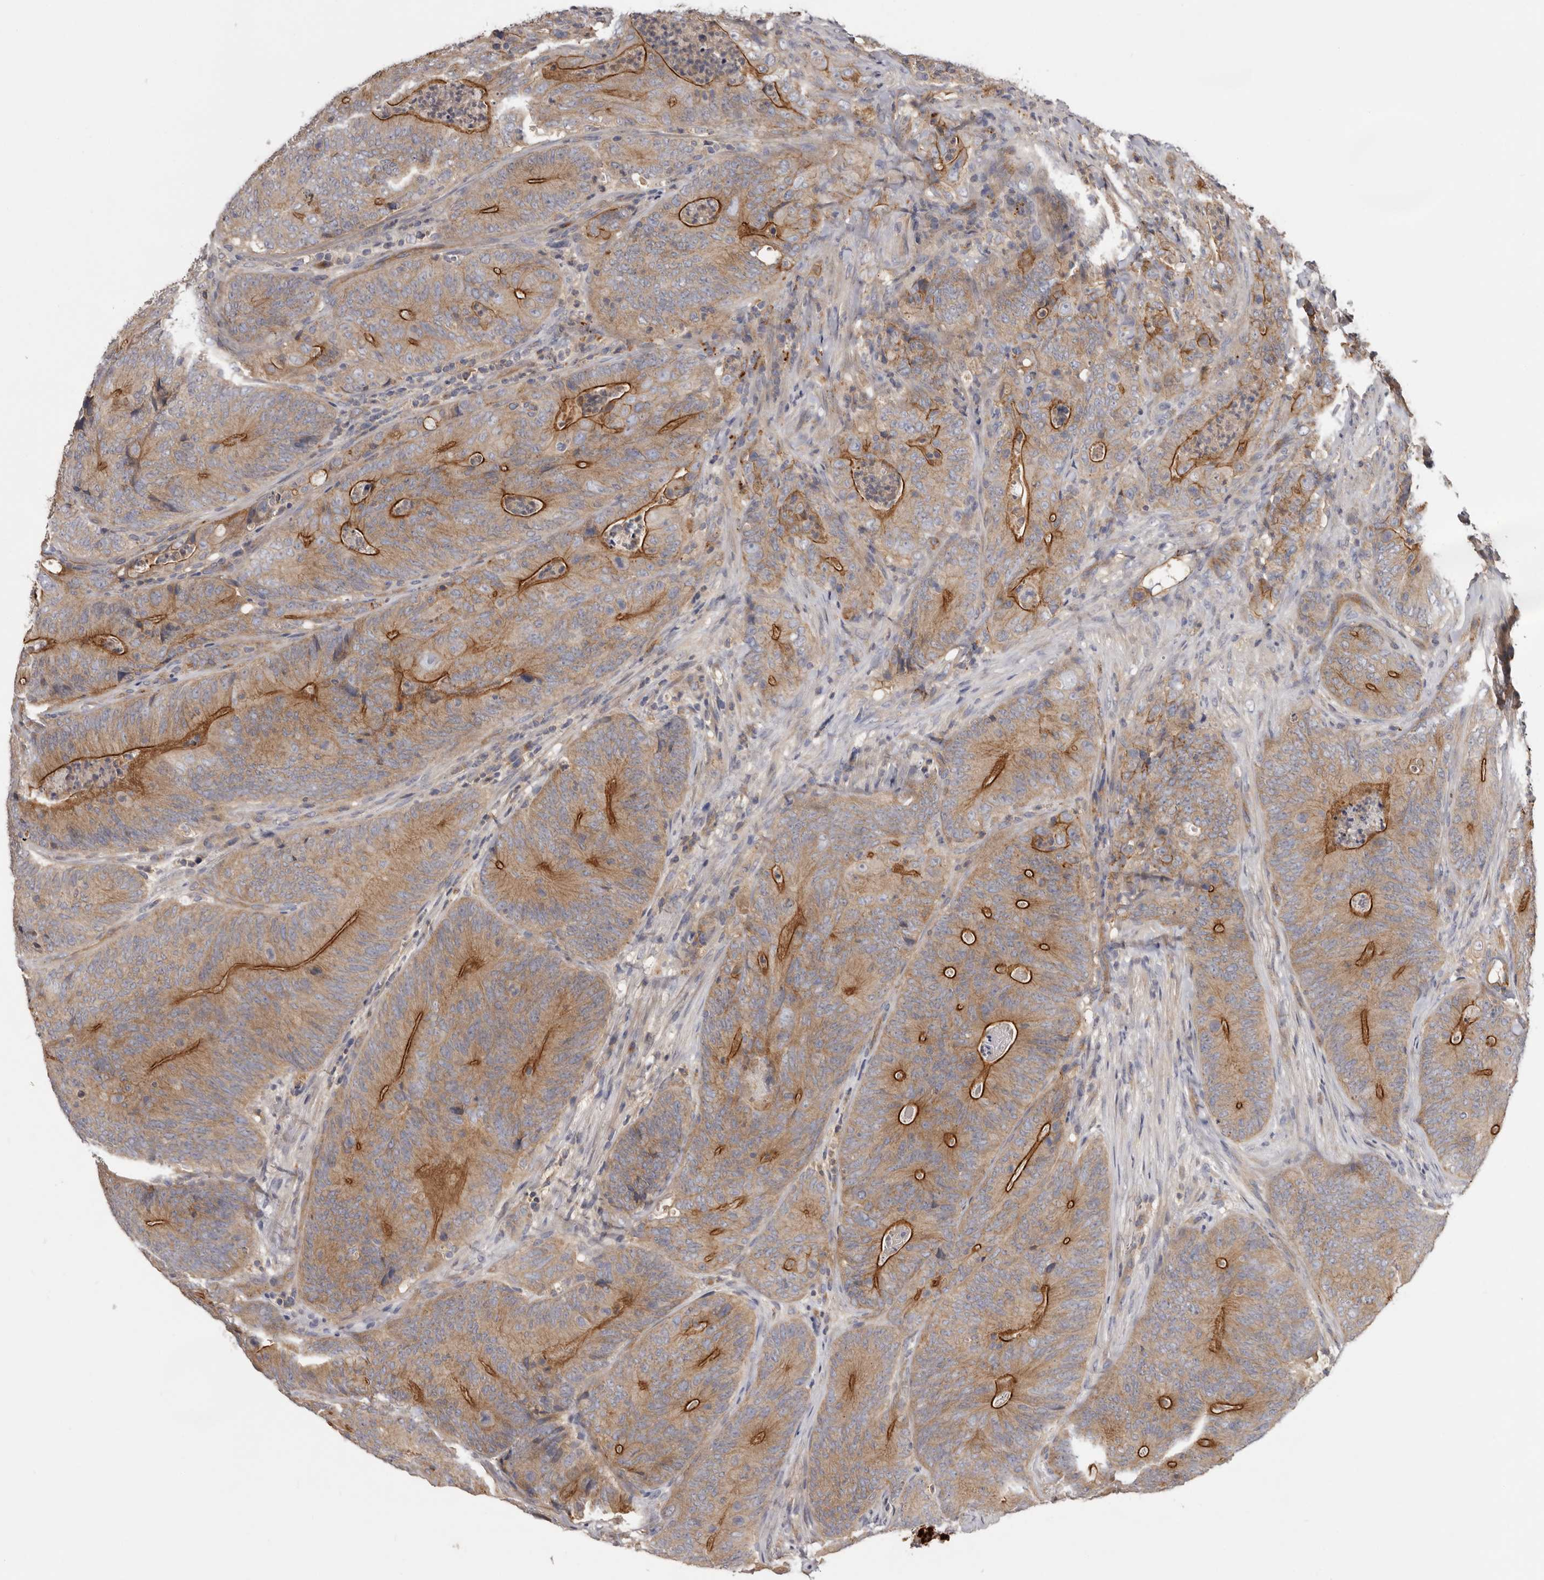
{"staining": {"intensity": "strong", "quantity": "25%-75%", "location": "cytoplasmic/membranous"}, "tissue": "colorectal cancer", "cell_type": "Tumor cells", "image_type": "cancer", "snomed": [{"axis": "morphology", "description": "Normal tissue, NOS"}, {"axis": "topography", "description": "Colon"}], "caption": "Protein staining shows strong cytoplasmic/membranous expression in approximately 25%-75% of tumor cells in colorectal cancer.", "gene": "INKA2", "patient": {"sex": "female", "age": 82}}